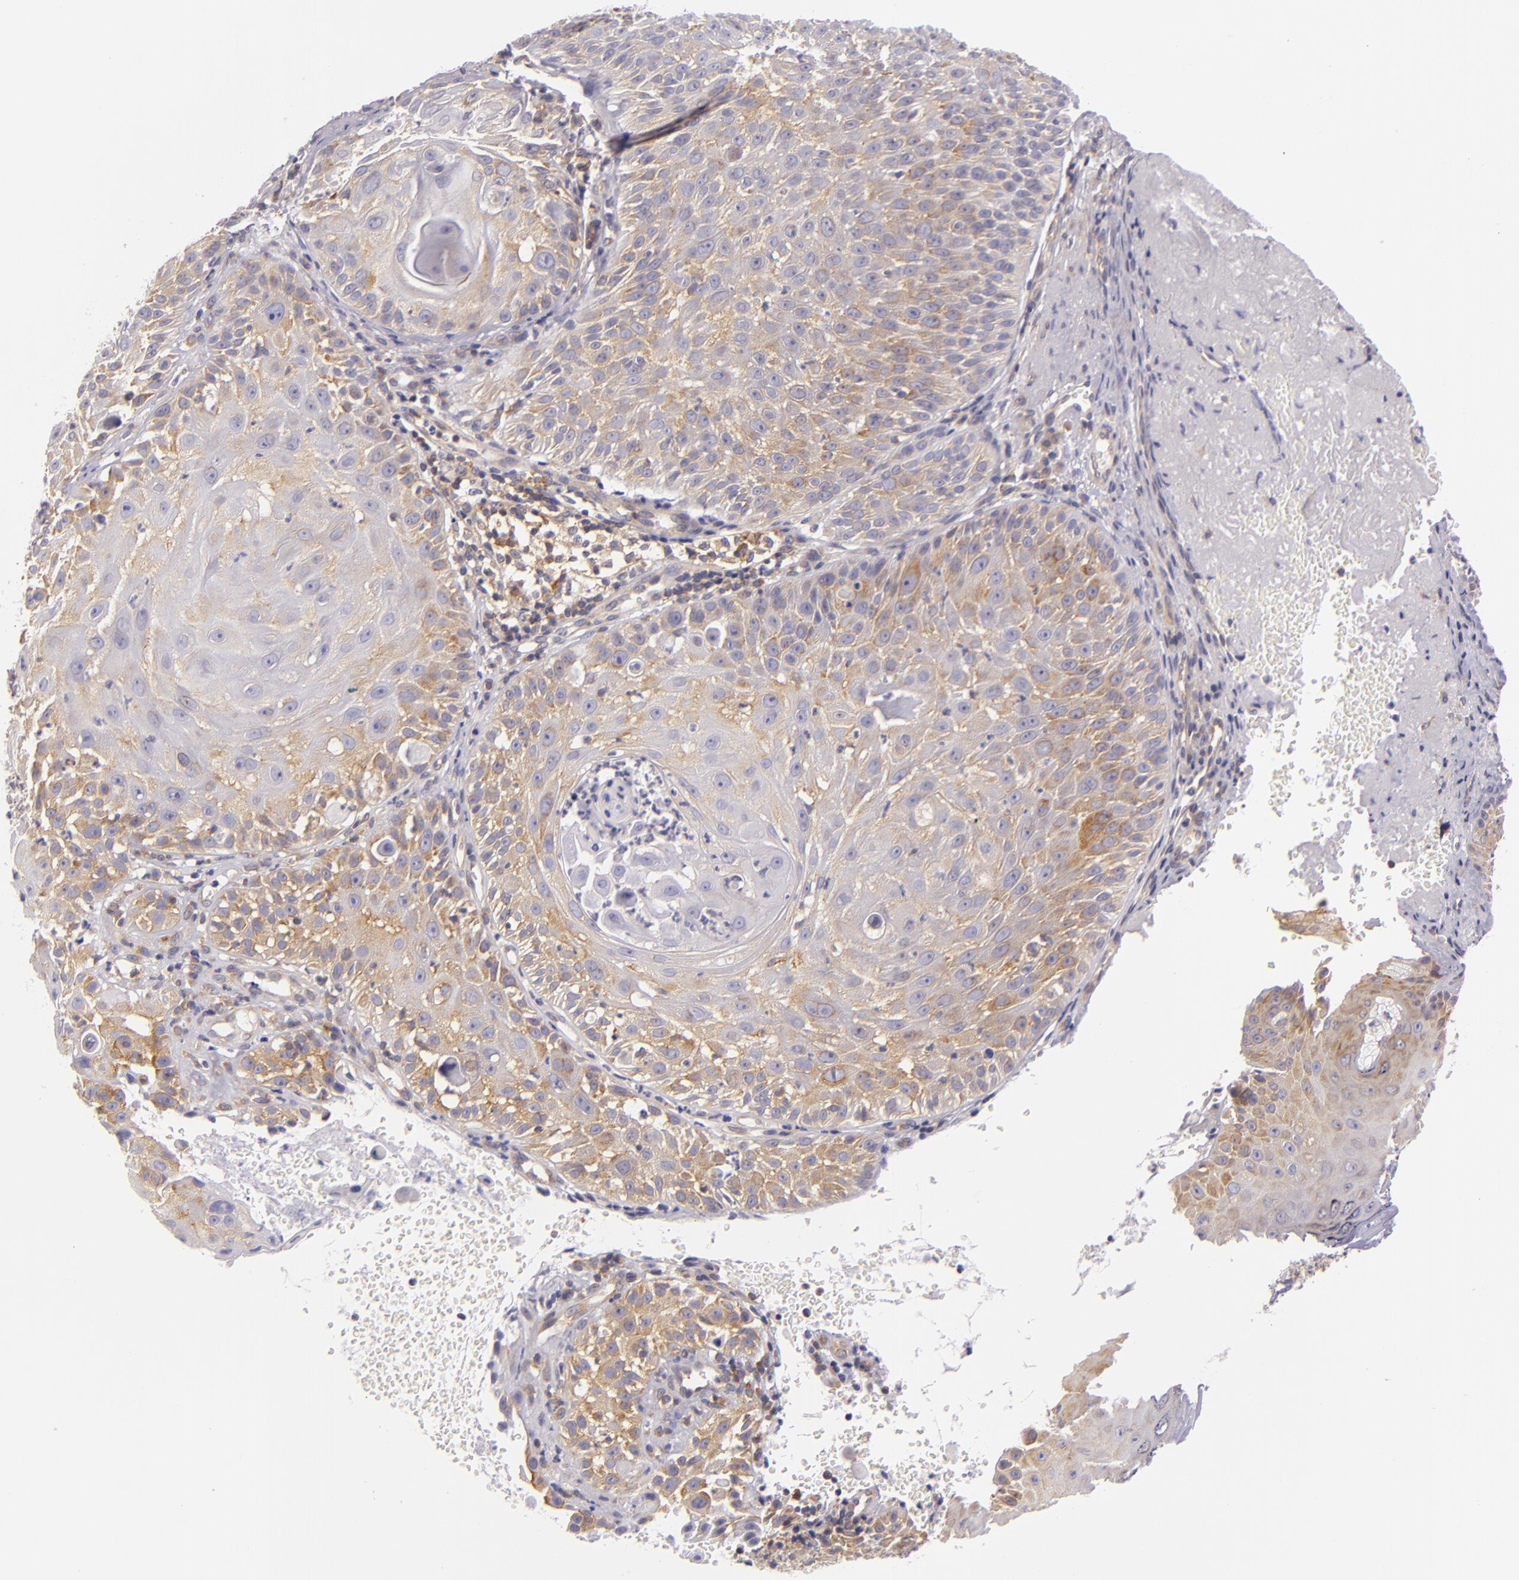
{"staining": {"intensity": "weak", "quantity": "<25%", "location": "cytoplasmic/membranous"}, "tissue": "skin cancer", "cell_type": "Tumor cells", "image_type": "cancer", "snomed": [{"axis": "morphology", "description": "Squamous cell carcinoma, NOS"}, {"axis": "topography", "description": "Skin"}], "caption": "Tumor cells show no significant expression in squamous cell carcinoma (skin). The staining is performed using DAB (3,3'-diaminobenzidine) brown chromogen with nuclei counter-stained in using hematoxylin.", "gene": "UPF3B", "patient": {"sex": "female", "age": 89}}